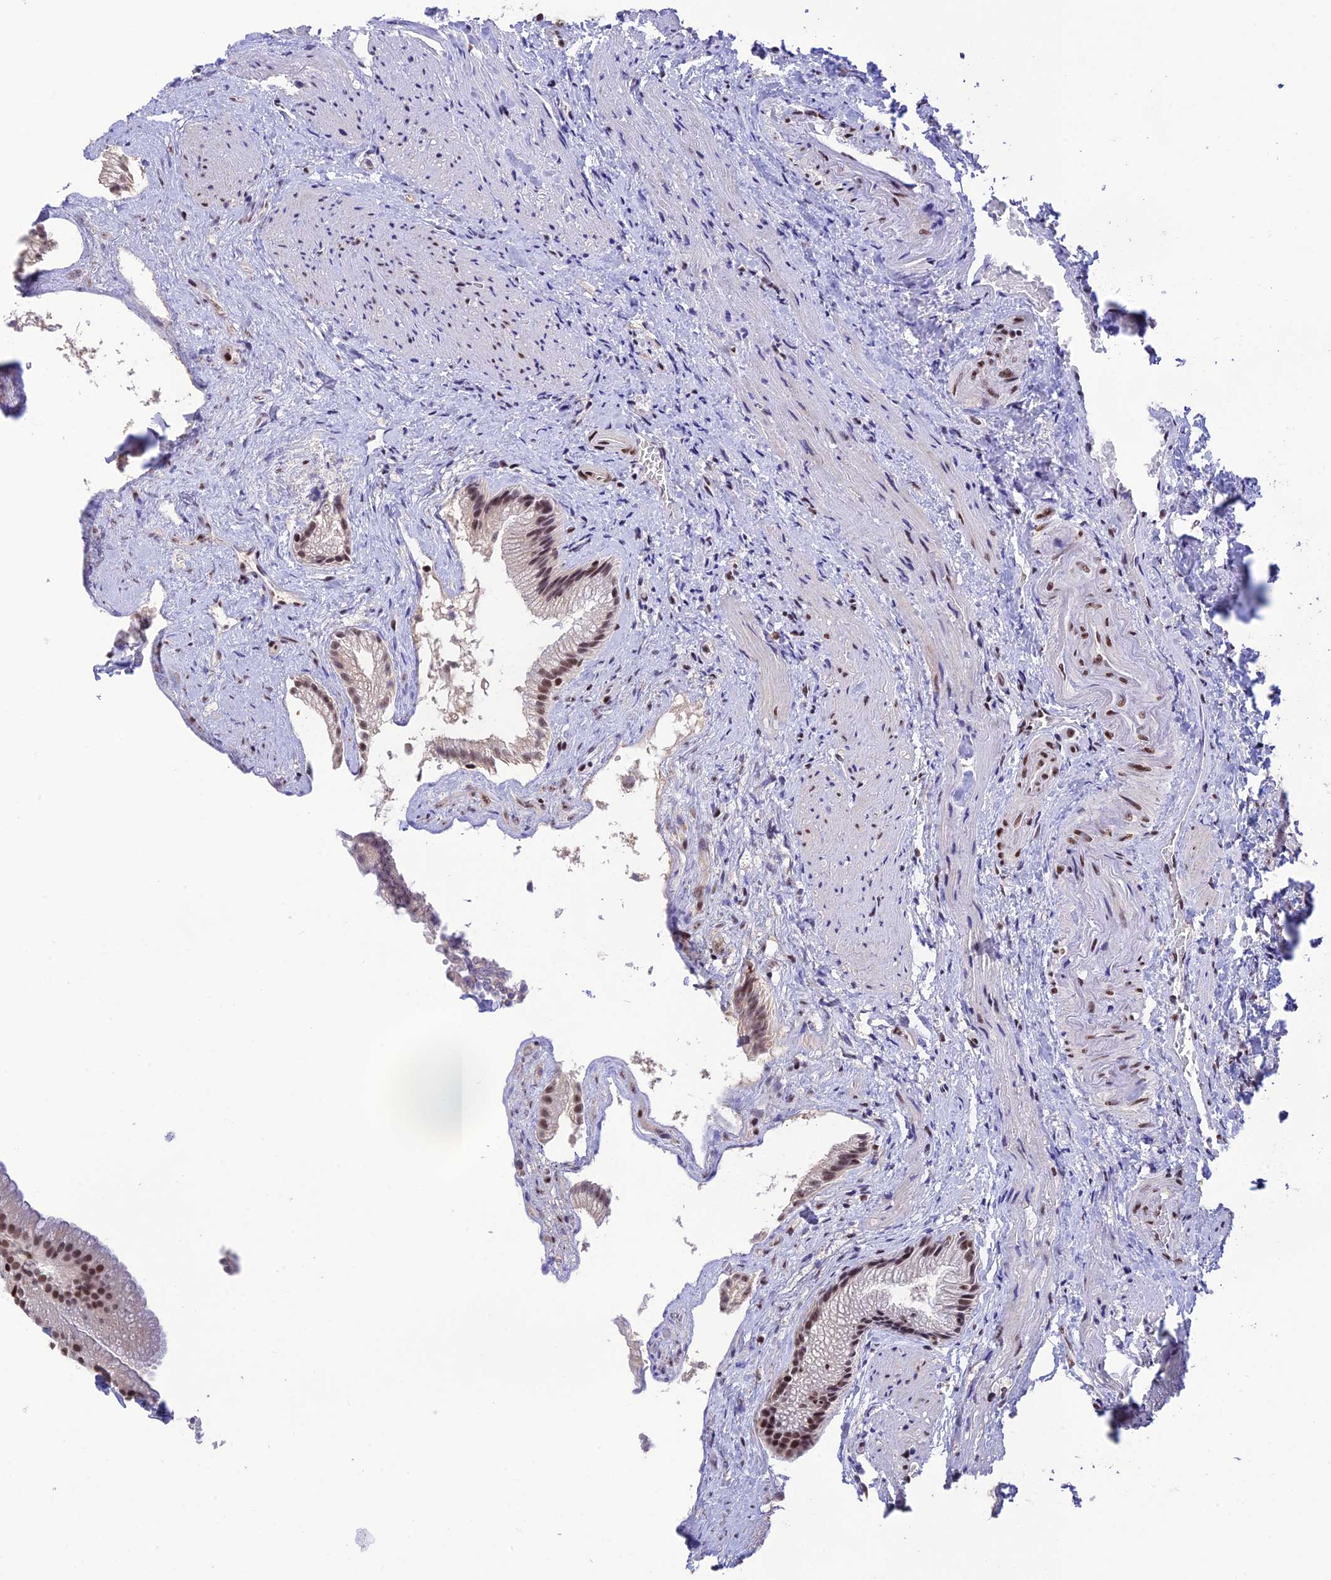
{"staining": {"intensity": "moderate", "quantity": ">75%", "location": "nuclear"}, "tissue": "gallbladder", "cell_type": "Glandular cells", "image_type": "normal", "snomed": [{"axis": "morphology", "description": "Normal tissue, NOS"}, {"axis": "morphology", "description": "Inflammation, NOS"}, {"axis": "topography", "description": "Gallbladder"}], "caption": "Immunohistochemistry histopathology image of benign gallbladder: gallbladder stained using immunohistochemistry exhibits medium levels of moderate protein expression localized specifically in the nuclear of glandular cells, appearing as a nuclear brown color.", "gene": "THAP11", "patient": {"sex": "male", "age": 51}}